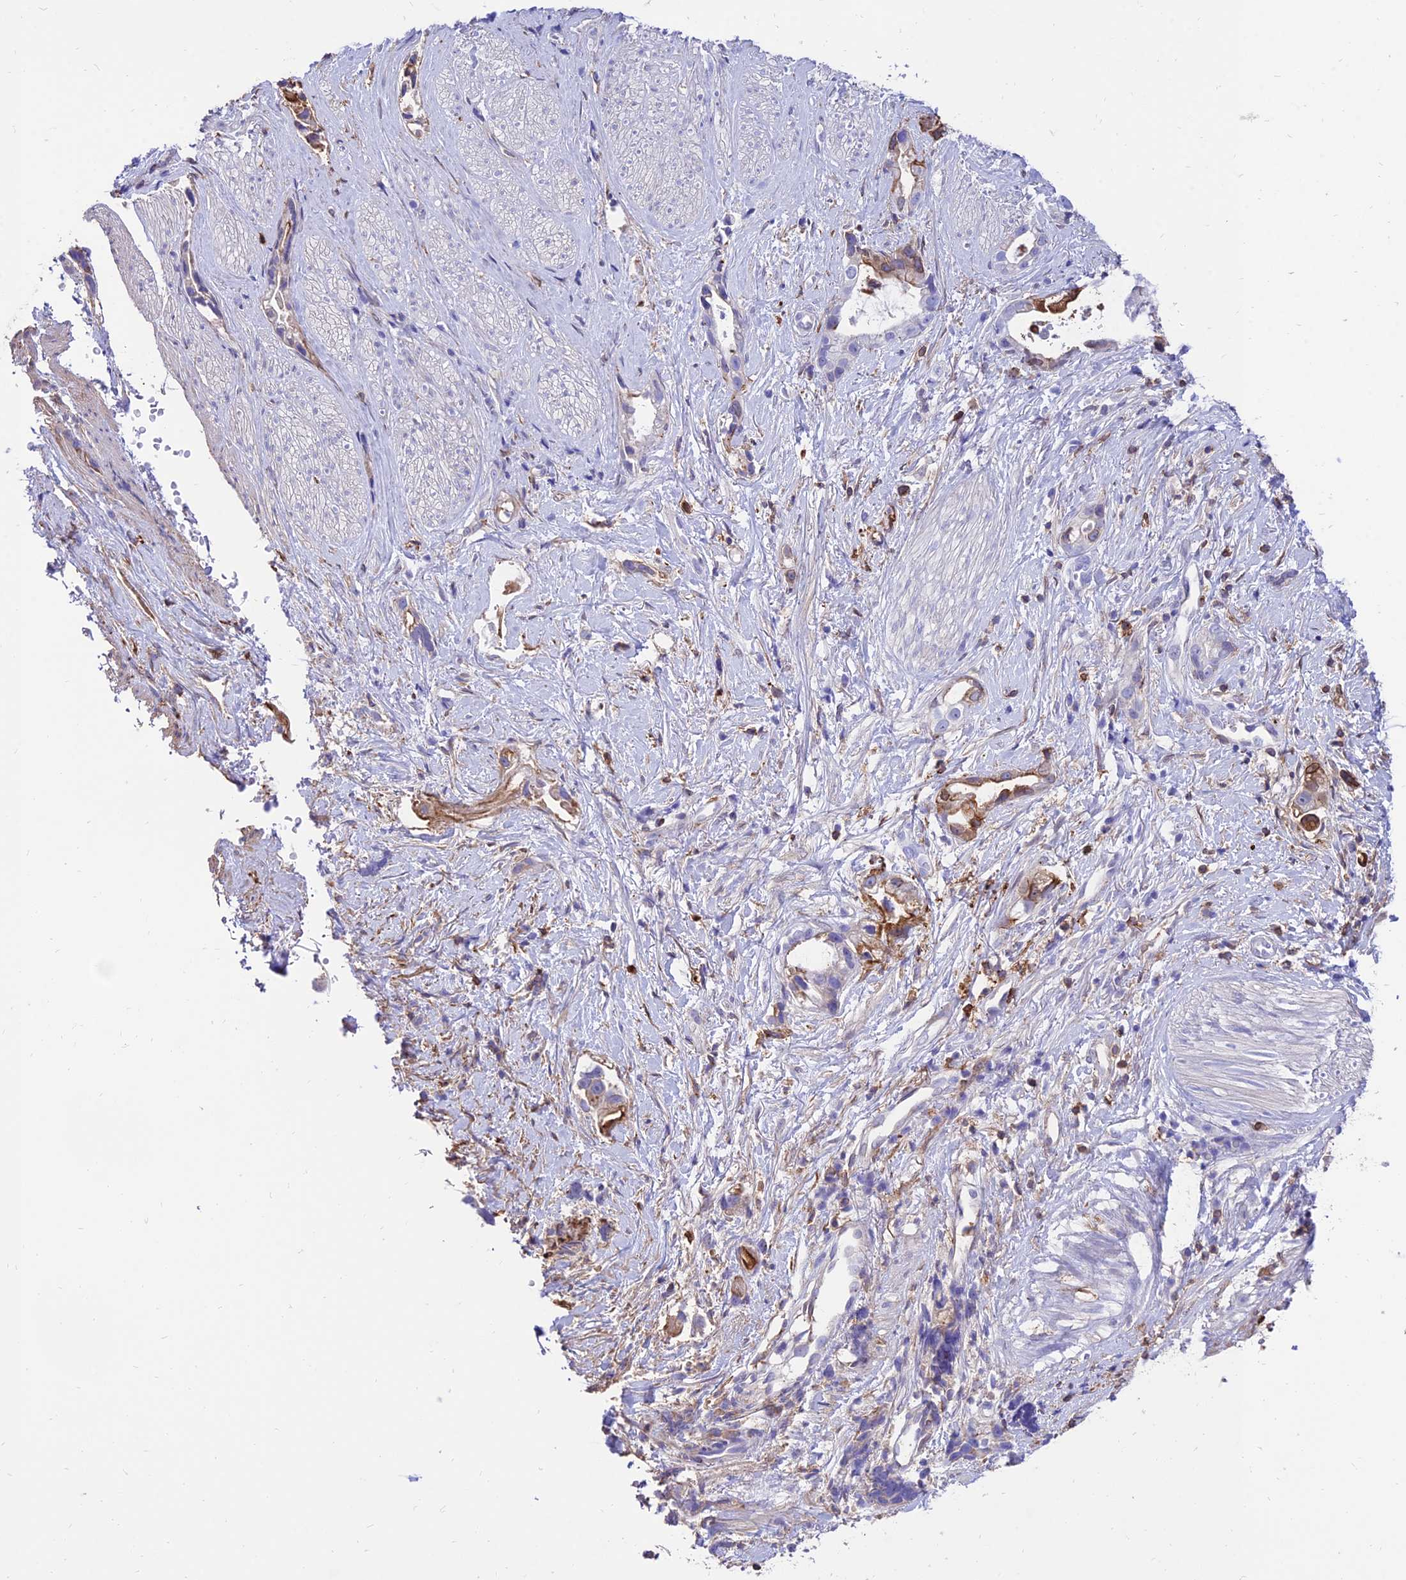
{"staining": {"intensity": "negative", "quantity": "none", "location": "none"}, "tissue": "stomach cancer", "cell_type": "Tumor cells", "image_type": "cancer", "snomed": [{"axis": "morphology", "description": "Adenocarcinoma, NOS"}, {"axis": "topography", "description": "Stomach"}], "caption": "Immunohistochemical staining of stomach adenocarcinoma exhibits no significant expression in tumor cells.", "gene": "SREK1IP1", "patient": {"sex": "male", "age": 55}}